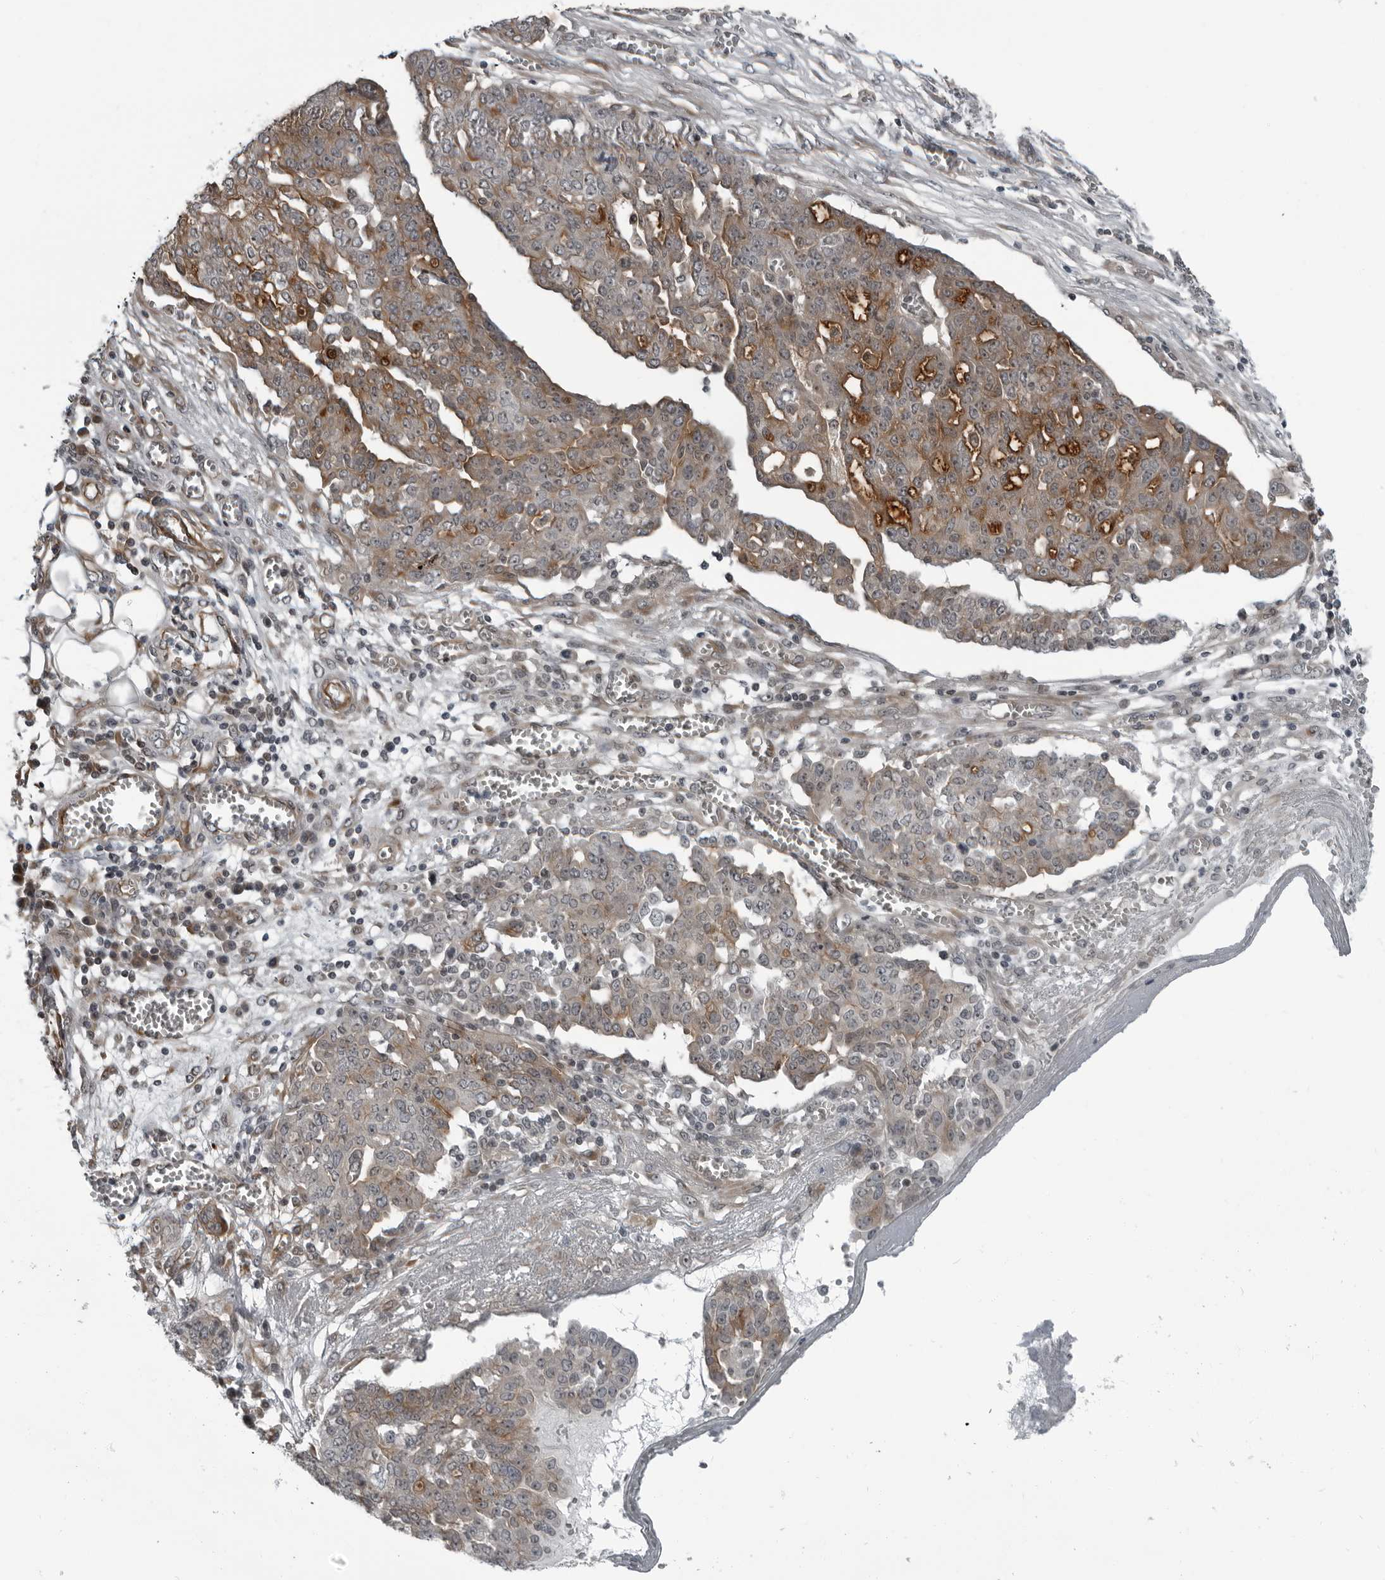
{"staining": {"intensity": "moderate", "quantity": "25%-75%", "location": "cytoplasmic/membranous"}, "tissue": "ovarian cancer", "cell_type": "Tumor cells", "image_type": "cancer", "snomed": [{"axis": "morphology", "description": "Cystadenocarcinoma, serous, NOS"}, {"axis": "topography", "description": "Soft tissue"}, {"axis": "topography", "description": "Ovary"}], "caption": "IHC of ovarian serous cystadenocarcinoma reveals medium levels of moderate cytoplasmic/membranous expression in about 25%-75% of tumor cells.", "gene": "FAM102B", "patient": {"sex": "female", "age": 57}}